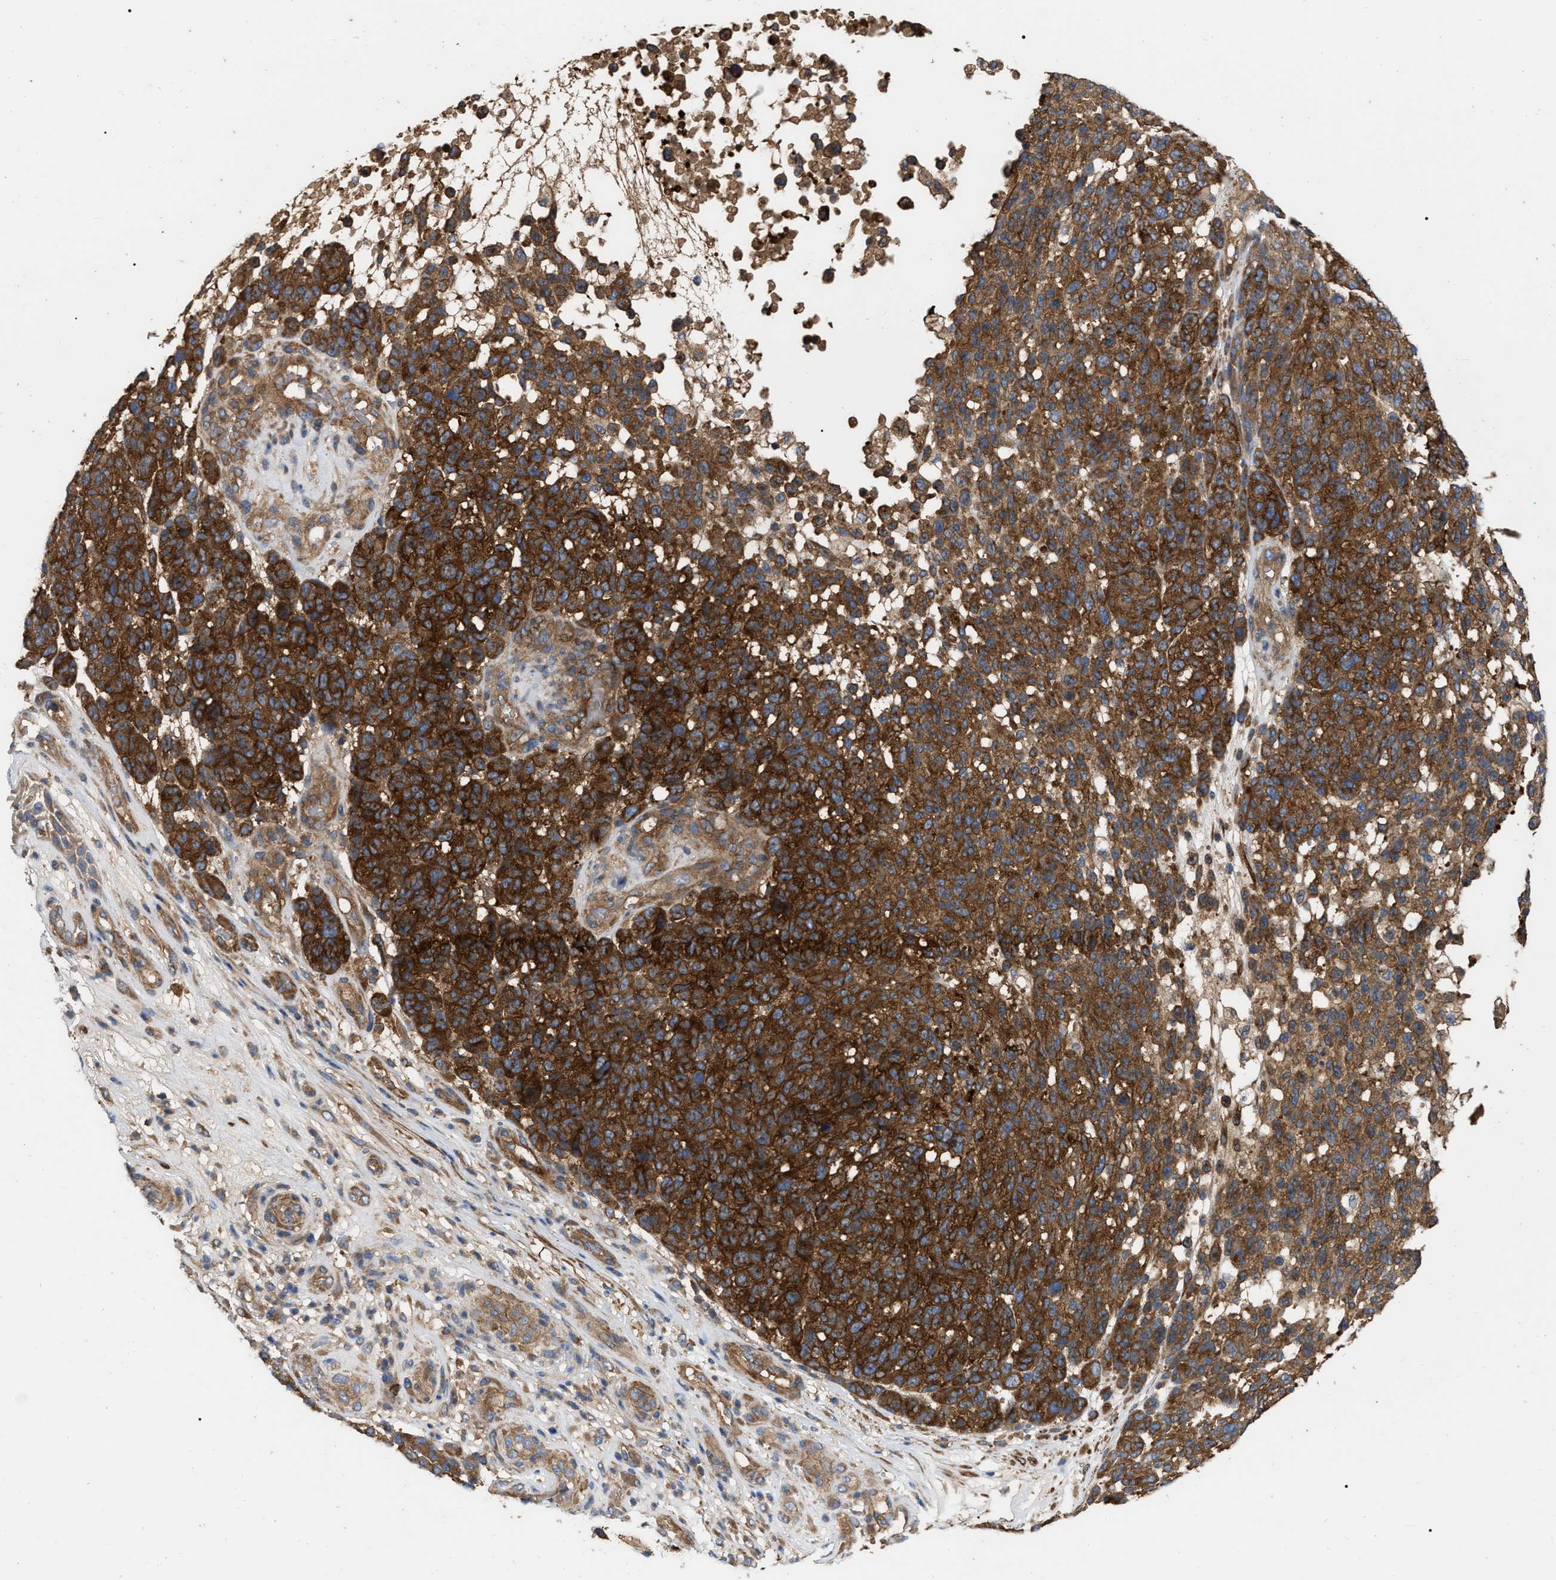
{"staining": {"intensity": "strong", "quantity": ">75%", "location": "cytoplasmic/membranous"}, "tissue": "melanoma", "cell_type": "Tumor cells", "image_type": "cancer", "snomed": [{"axis": "morphology", "description": "Malignant melanoma, NOS"}, {"axis": "topography", "description": "Skin"}], "caption": "Strong cytoplasmic/membranous positivity for a protein is identified in about >75% of tumor cells of malignant melanoma using IHC.", "gene": "RABEP1", "patient": {"sex": "male", "age": 59}}